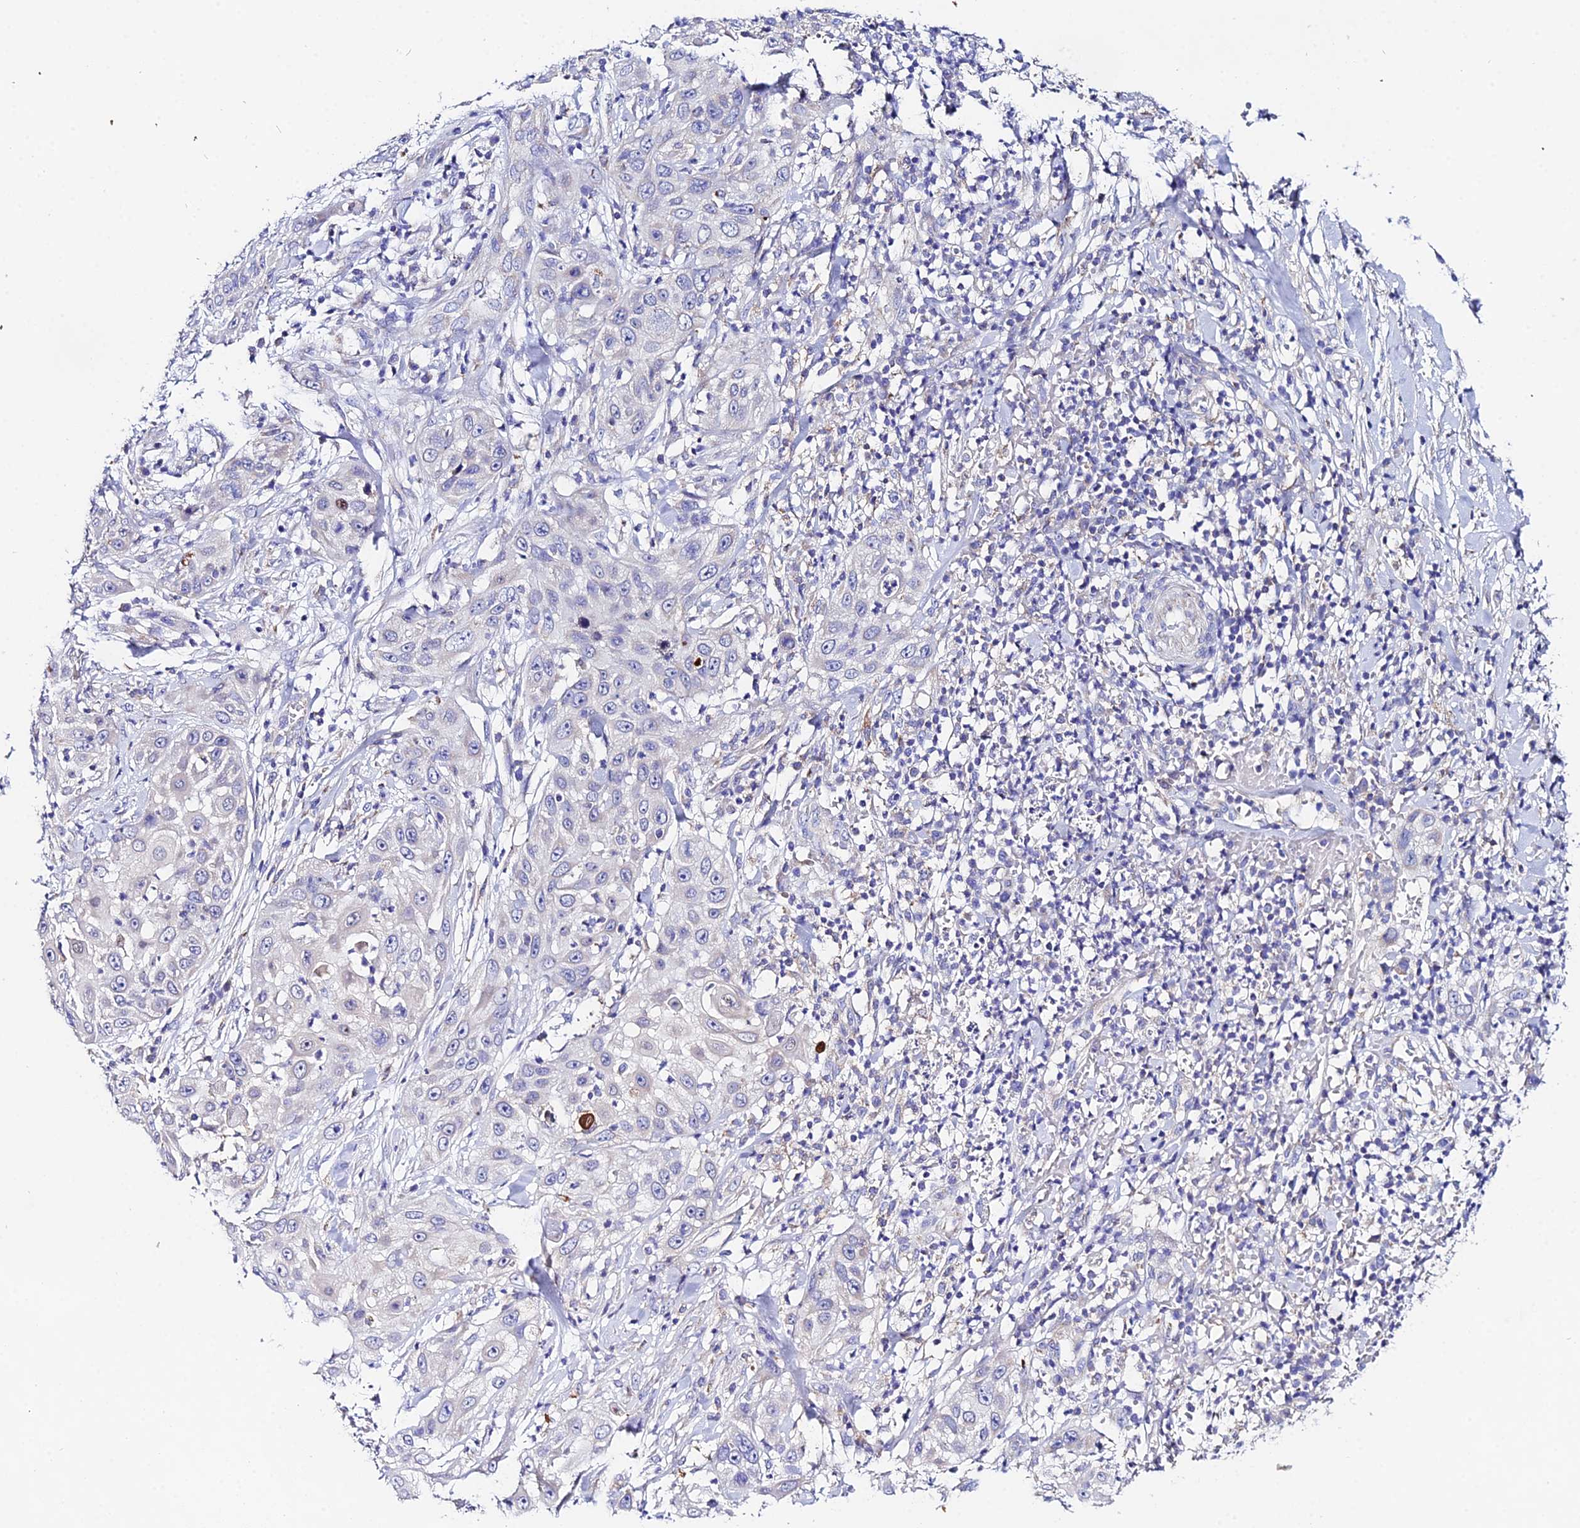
{"staining": {"intensity": "negative", "quantity": "none", "location": "none"}, "tissue": "skin cancer", "cell_type": "Tumor cells", "image_type": "cancer", "snomed": [{"axis": "morphology", "description": "Squamous cell carcinoma, NOS"}, {"axis": "topography", "description": "Skin"}], "caption": "Skin cancer (squamous cell carcinoma) was stained to show a protein in brown. There is no significant staining in tumor cells.", "gene": "PPP2R2C", "patient": {"sex": "female", "age": 44}}